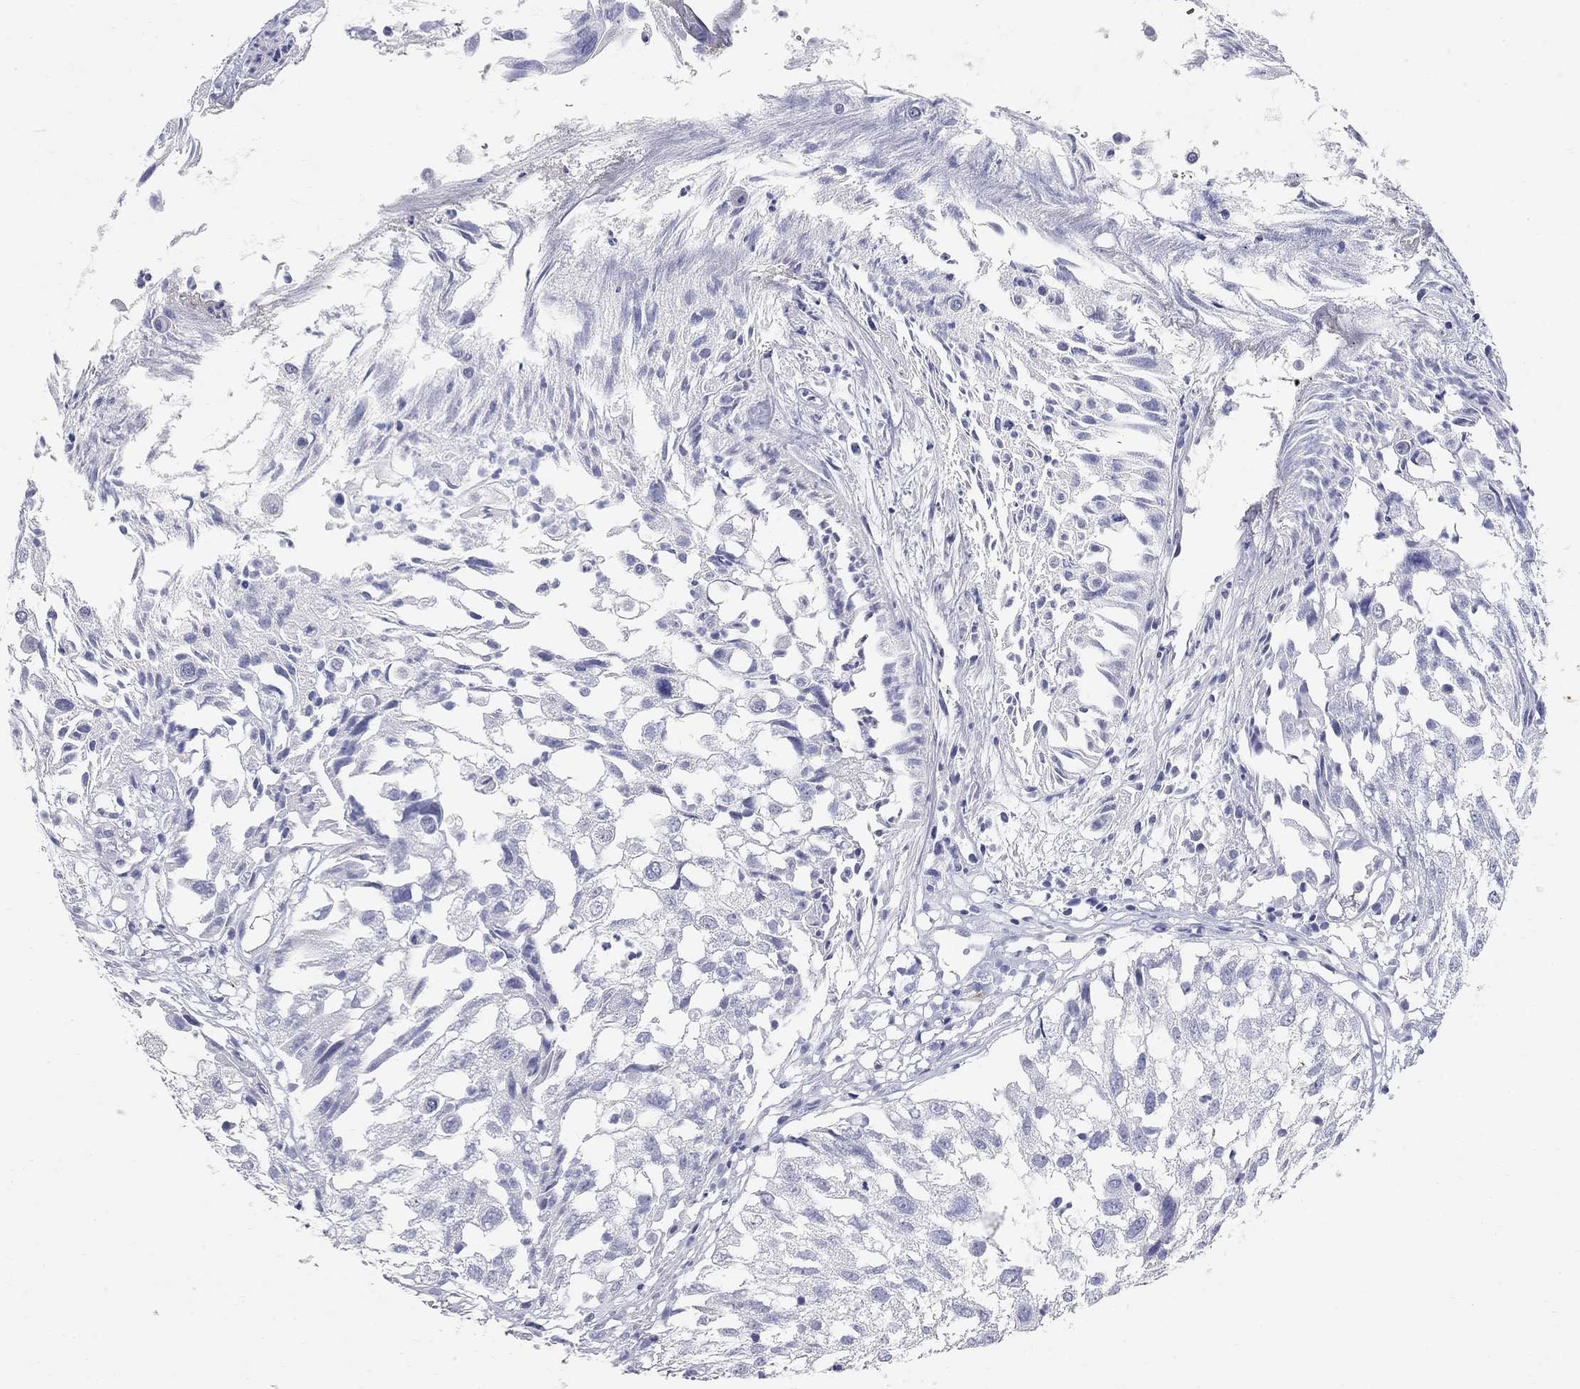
{"staining": {"intensity": "negative", "quantity": "none", "location": "none"}, "tissue": "urothelial cancer", "cell_type": "Tumor cells", "image_type": "cancer", "snomed": [{"axis": "morphology", "description": "Urothelial carcinoma, High grade"}, {"axis": "topography", "description": "Urinary bladder"}], "caption": "This is an immunohistochemistry (IHC) micrograph of human urothelial carcinoma (high-grade). There is no staining in tumor cells.", "gene": "PHOX2B", "patient": {"sex": "female", "age": 79}}